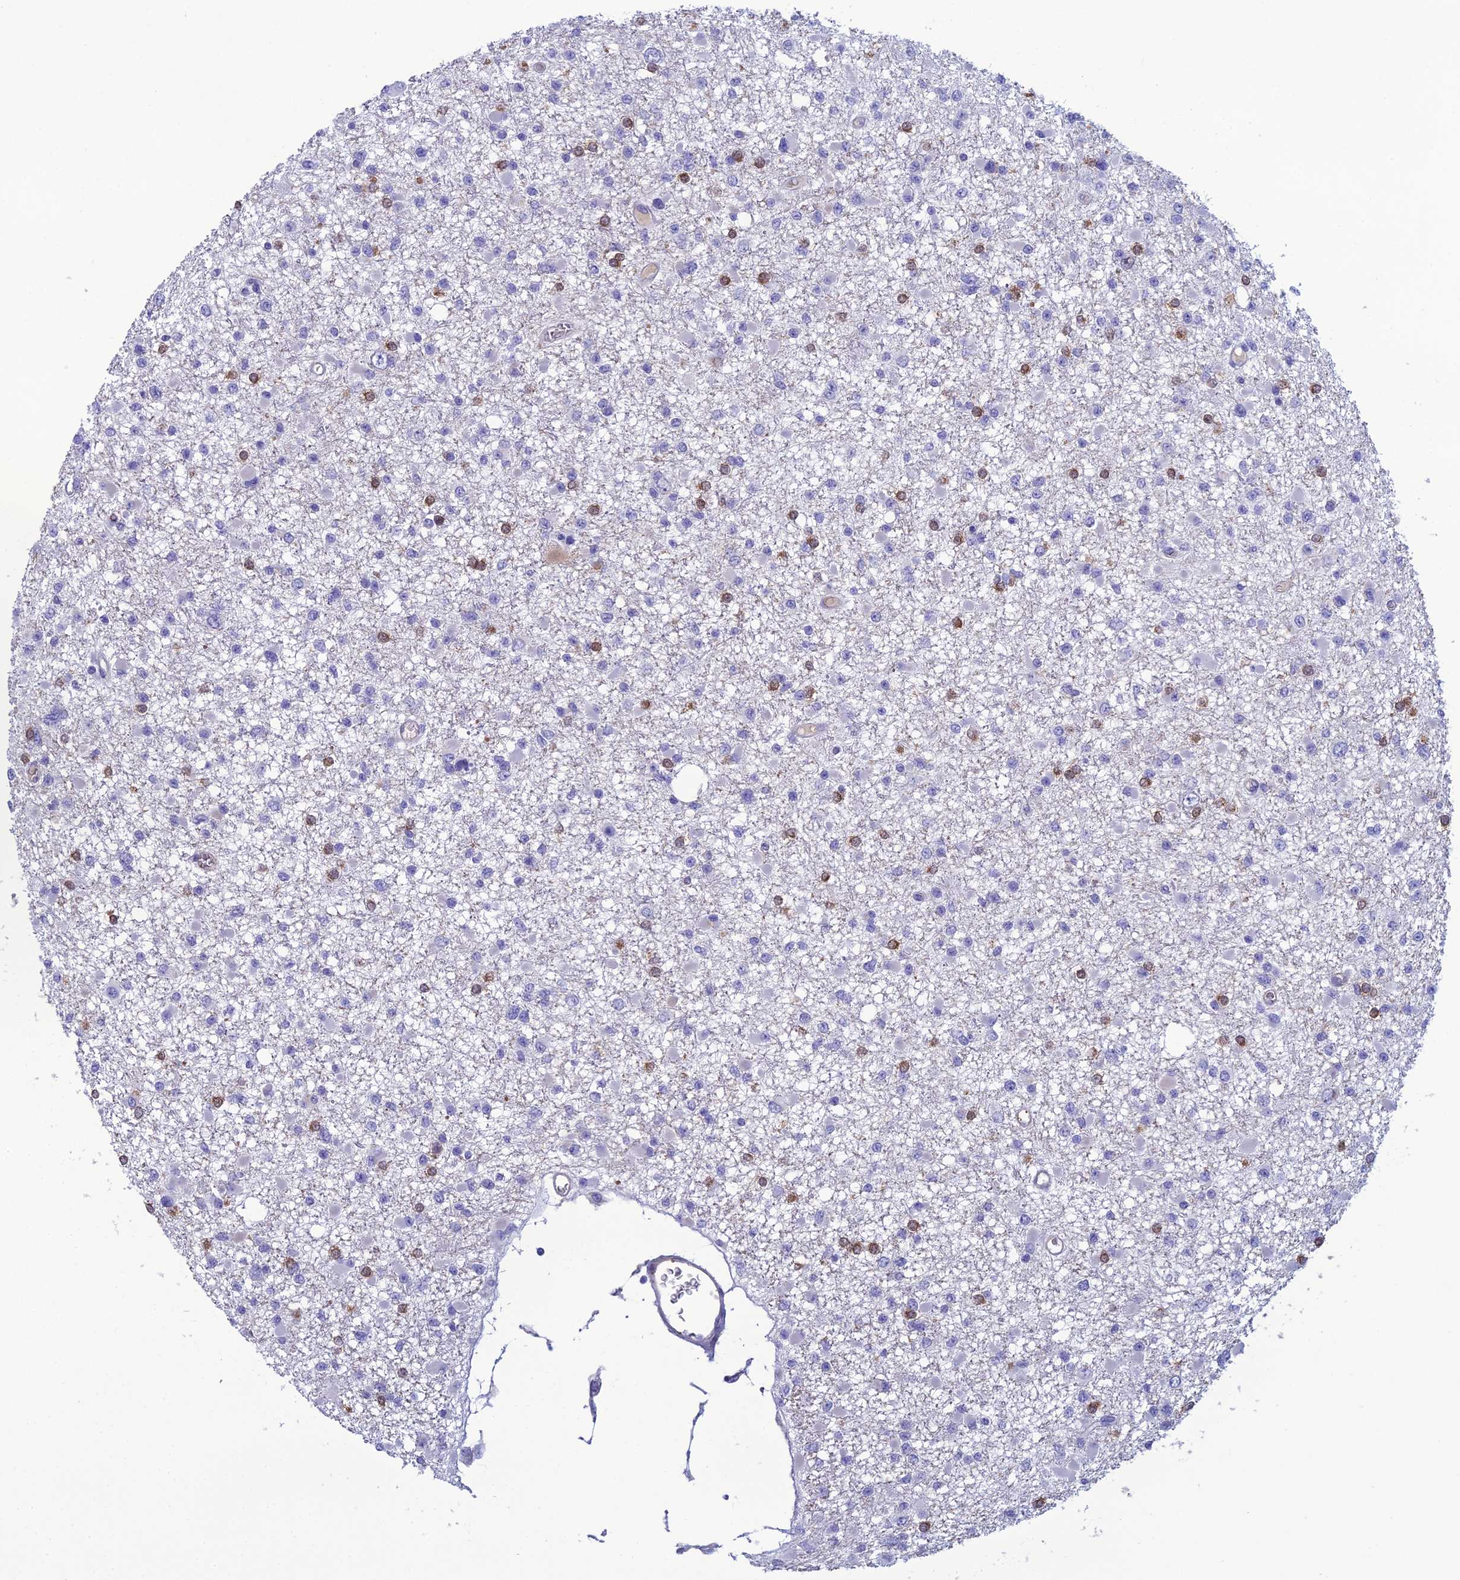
{"staining": {"intensity": "moderate", "quantity": "<25%", "location": "cytoplasmic/membranous"}, "tissue": "glioma", "cell_type": "Tumor cells", "image_type": "cancer", "snomed": [{"axis": "morphology", "description": "Glioma, malignant, Low grade"}, {"axis": "topography", "description": "Brain"}], "caption": "A histopathology image of glioma stained for a protein displays moderate cytoplasmic/membranous brown staining in tumor cells.", "gene": "CRB2", "patient": {"sex": "female", "age": 22}}